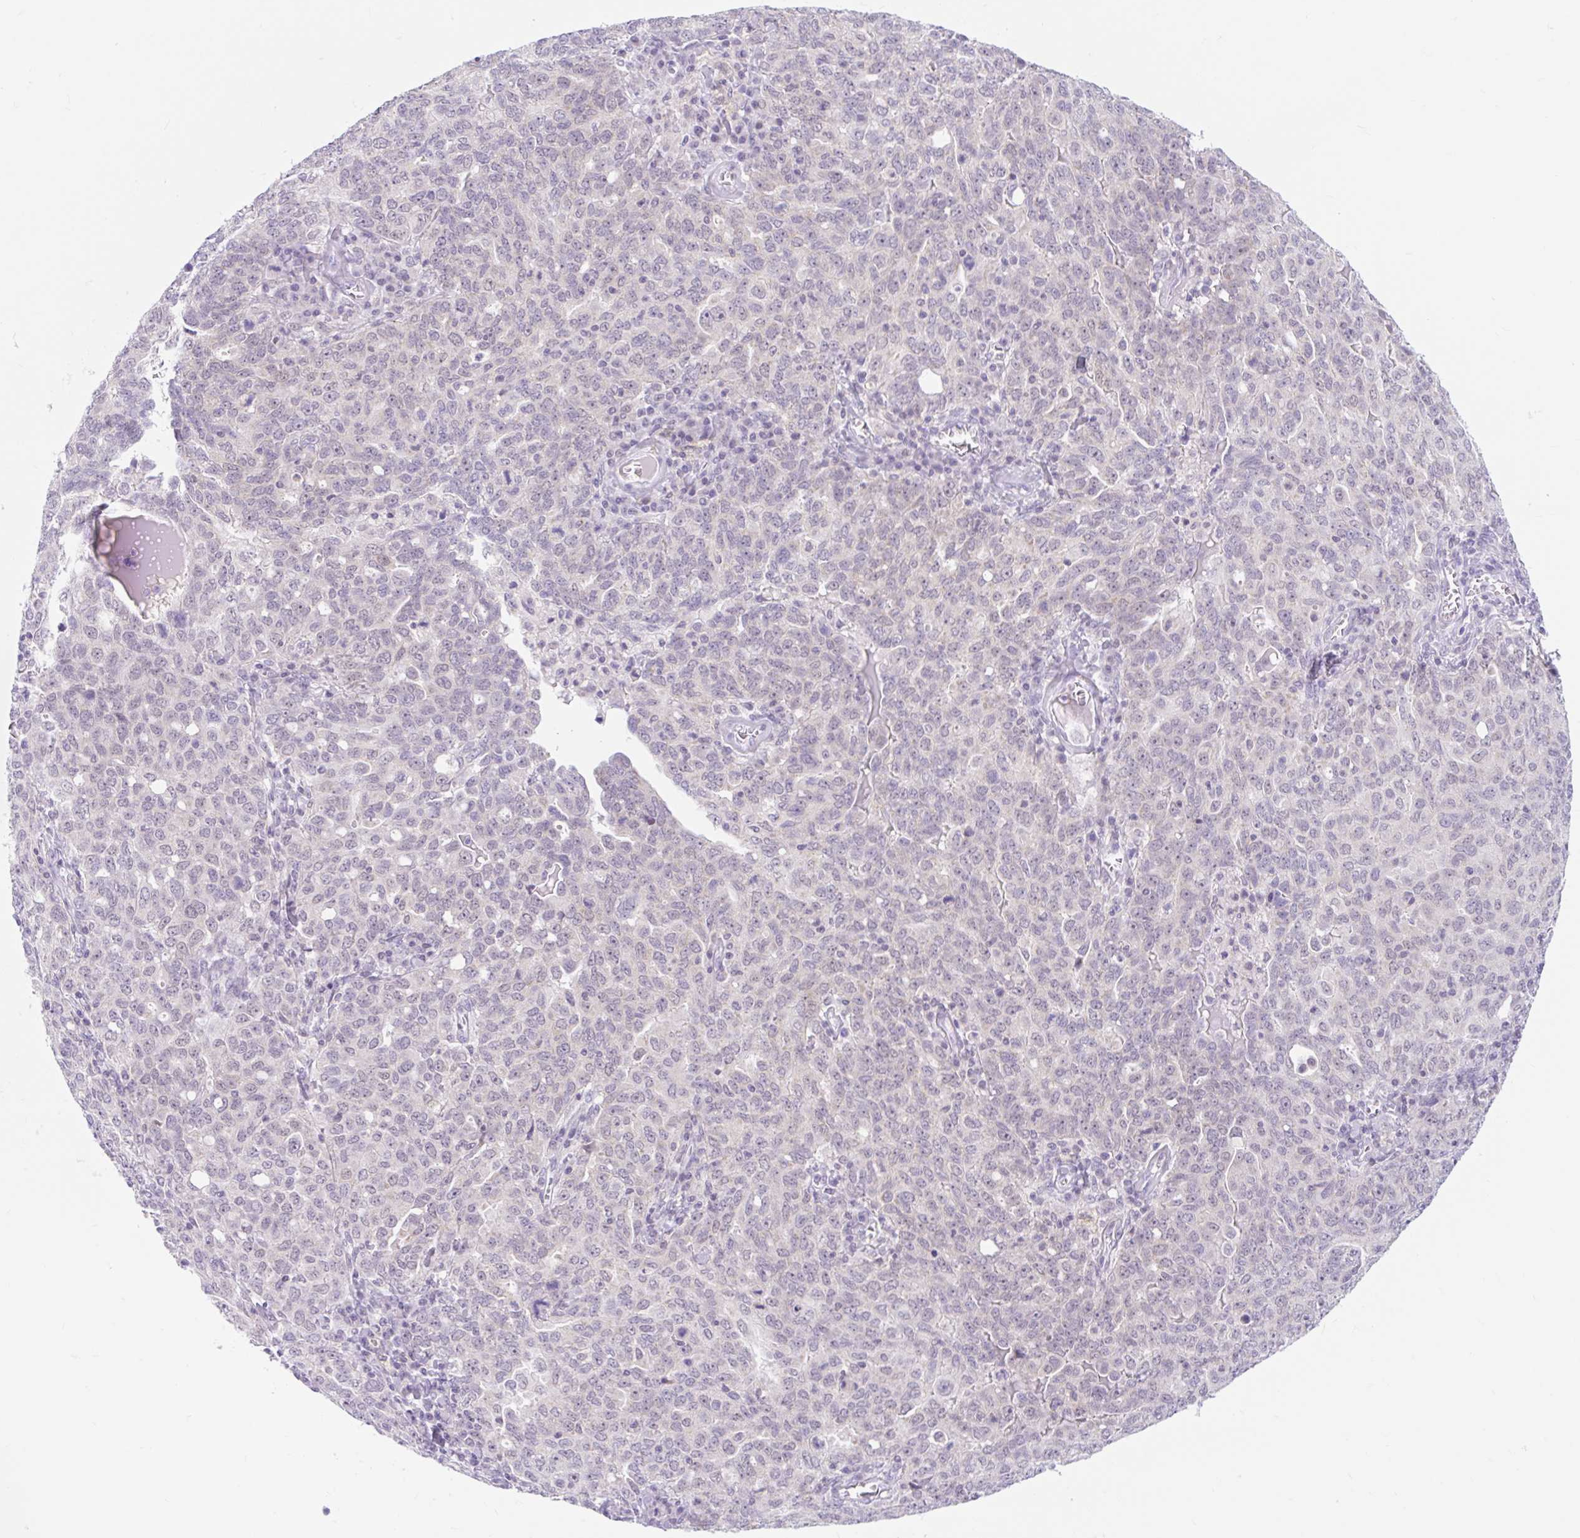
{"staining": {"intensity": "negative", "quantity": "none", "location": "none"}, "tissue": "ovarian cancer", "cell_type": "Tumor cells", "image_type": "cancer", "snomed": [{"axis": "morphology", "description": "Carcinoma, endometroid"}, {"axis": "topography", "description": "Ovary"}], "caption": "A histopathology image of endometroid carcinoma (ovarian) stained for a protein demonstrates no brown staining in tumor cells.", "gene": "ITPK1", "patient": {"sex": "female", "age": 62}}